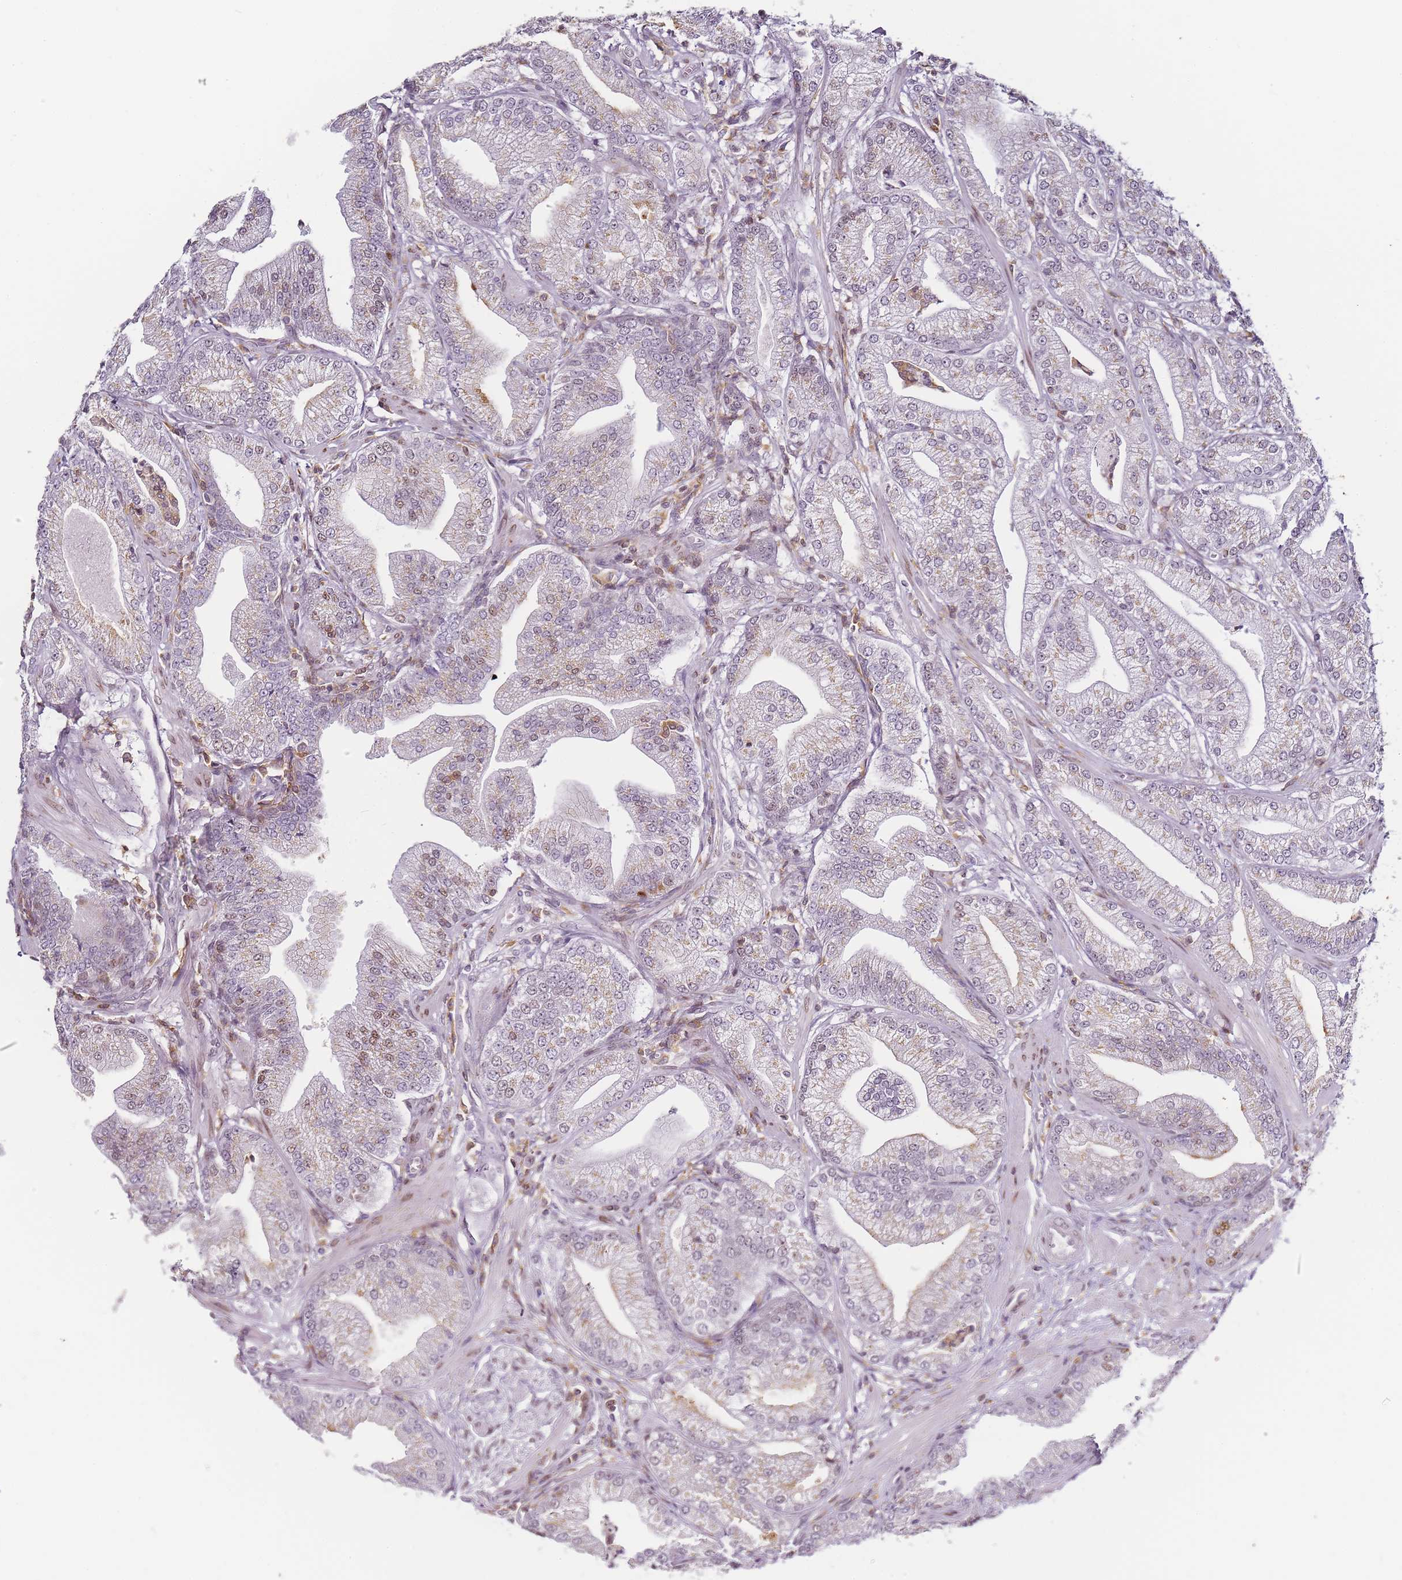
{"staining": {"intensity": "weak", "quantity": "<25%", "location": "cytoplasmic/membranous"}, "tissue": "prostate cancer", "cell_type": "Tumor cells", "image_type": "cancer", "snomed": [{"axis": "morphology", "description": "Adenocarcinoma, Low grade"}, {"axis": "topography", "description": "Prostate"}], "caption": "This is an immunohistochemistry (IHC) image of prostate cancer (low-grade adenocarcinoma). There is no staining in tumor cells.", "gene": "JAKMIP1", "patient": {"sex": "male", "age": 55}}